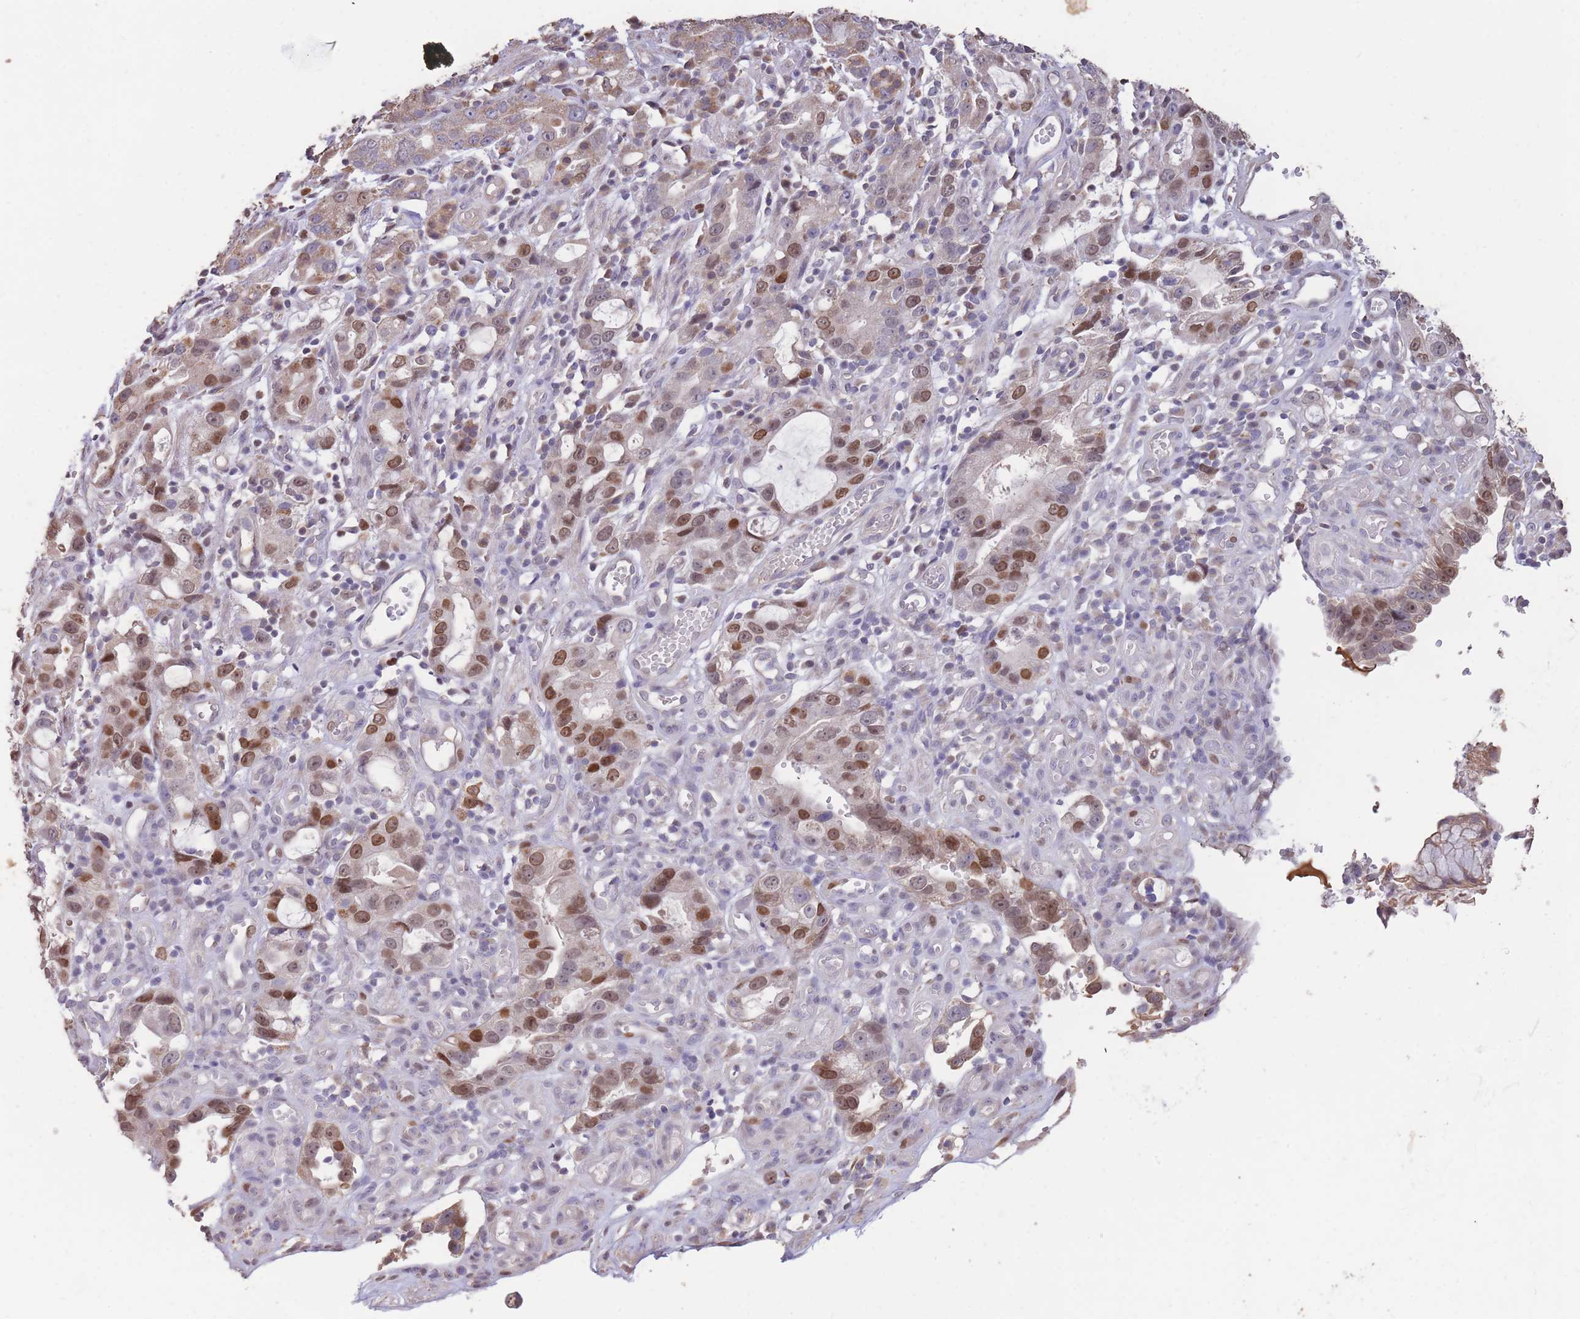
{"staining": {"intensity": "moderate", "quantity": "25%-75%", "location": "cytoplasmic/membranous,nuclear"}, "tissue": "stomach cancer", "cell_type": "Tumor cells", "image_type": "cancer", "snomed": [{"axis": "morphology", "description": "Adenocarcinoma, NOS"}, {"axis": "topography", "description": "Stomach"}], "caption": "Protein staining demonstrates moderate cytoplasmic/membranous and nuclear staining in about 25%-75% of tumor cells in stomach cancer (adenocarcinoma).", "gene": "RGS14", "patient": {"sex": "male", "age": 55}}